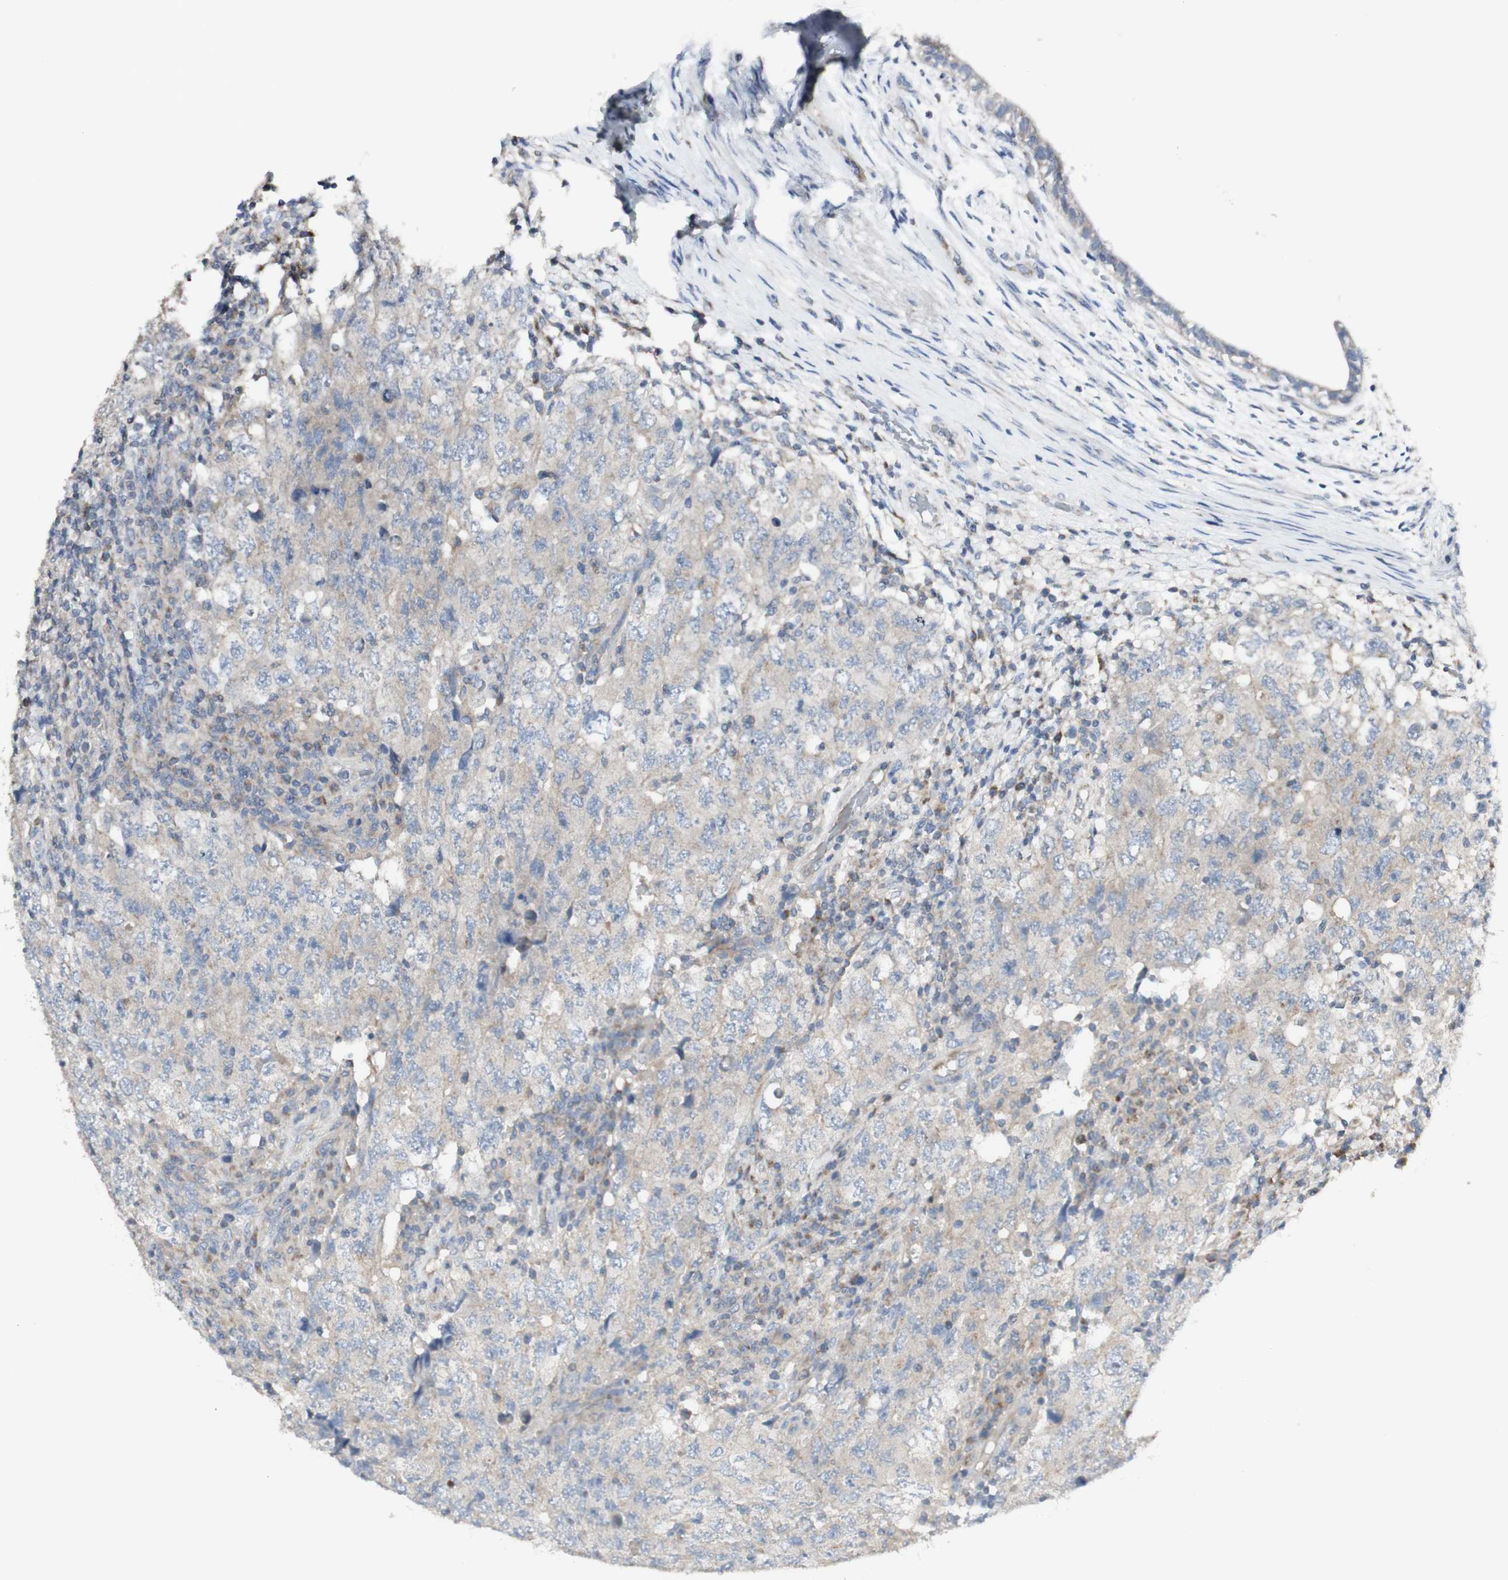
{"staining": {"intensity": "weak", "quantity": "<25%", "location": "cytoplasmic/membranous"}, "tissue": "testis cancer", "cell_type": "Tumor cells", "image_type": "cancer", "snomed": [{"axis": "morphology", "description": "Carcinoma, Embryonal, NOS"}, {"axis": "topography", "description": "Testis"}], "caption": "An IHC photomicrograph of testis embryonal carcinoma is shown. There is no staining in tumor cells of testis embryonal carcinoma.", "gene": "C3orf52", "patient": {"sex": "male", "age": 26}}